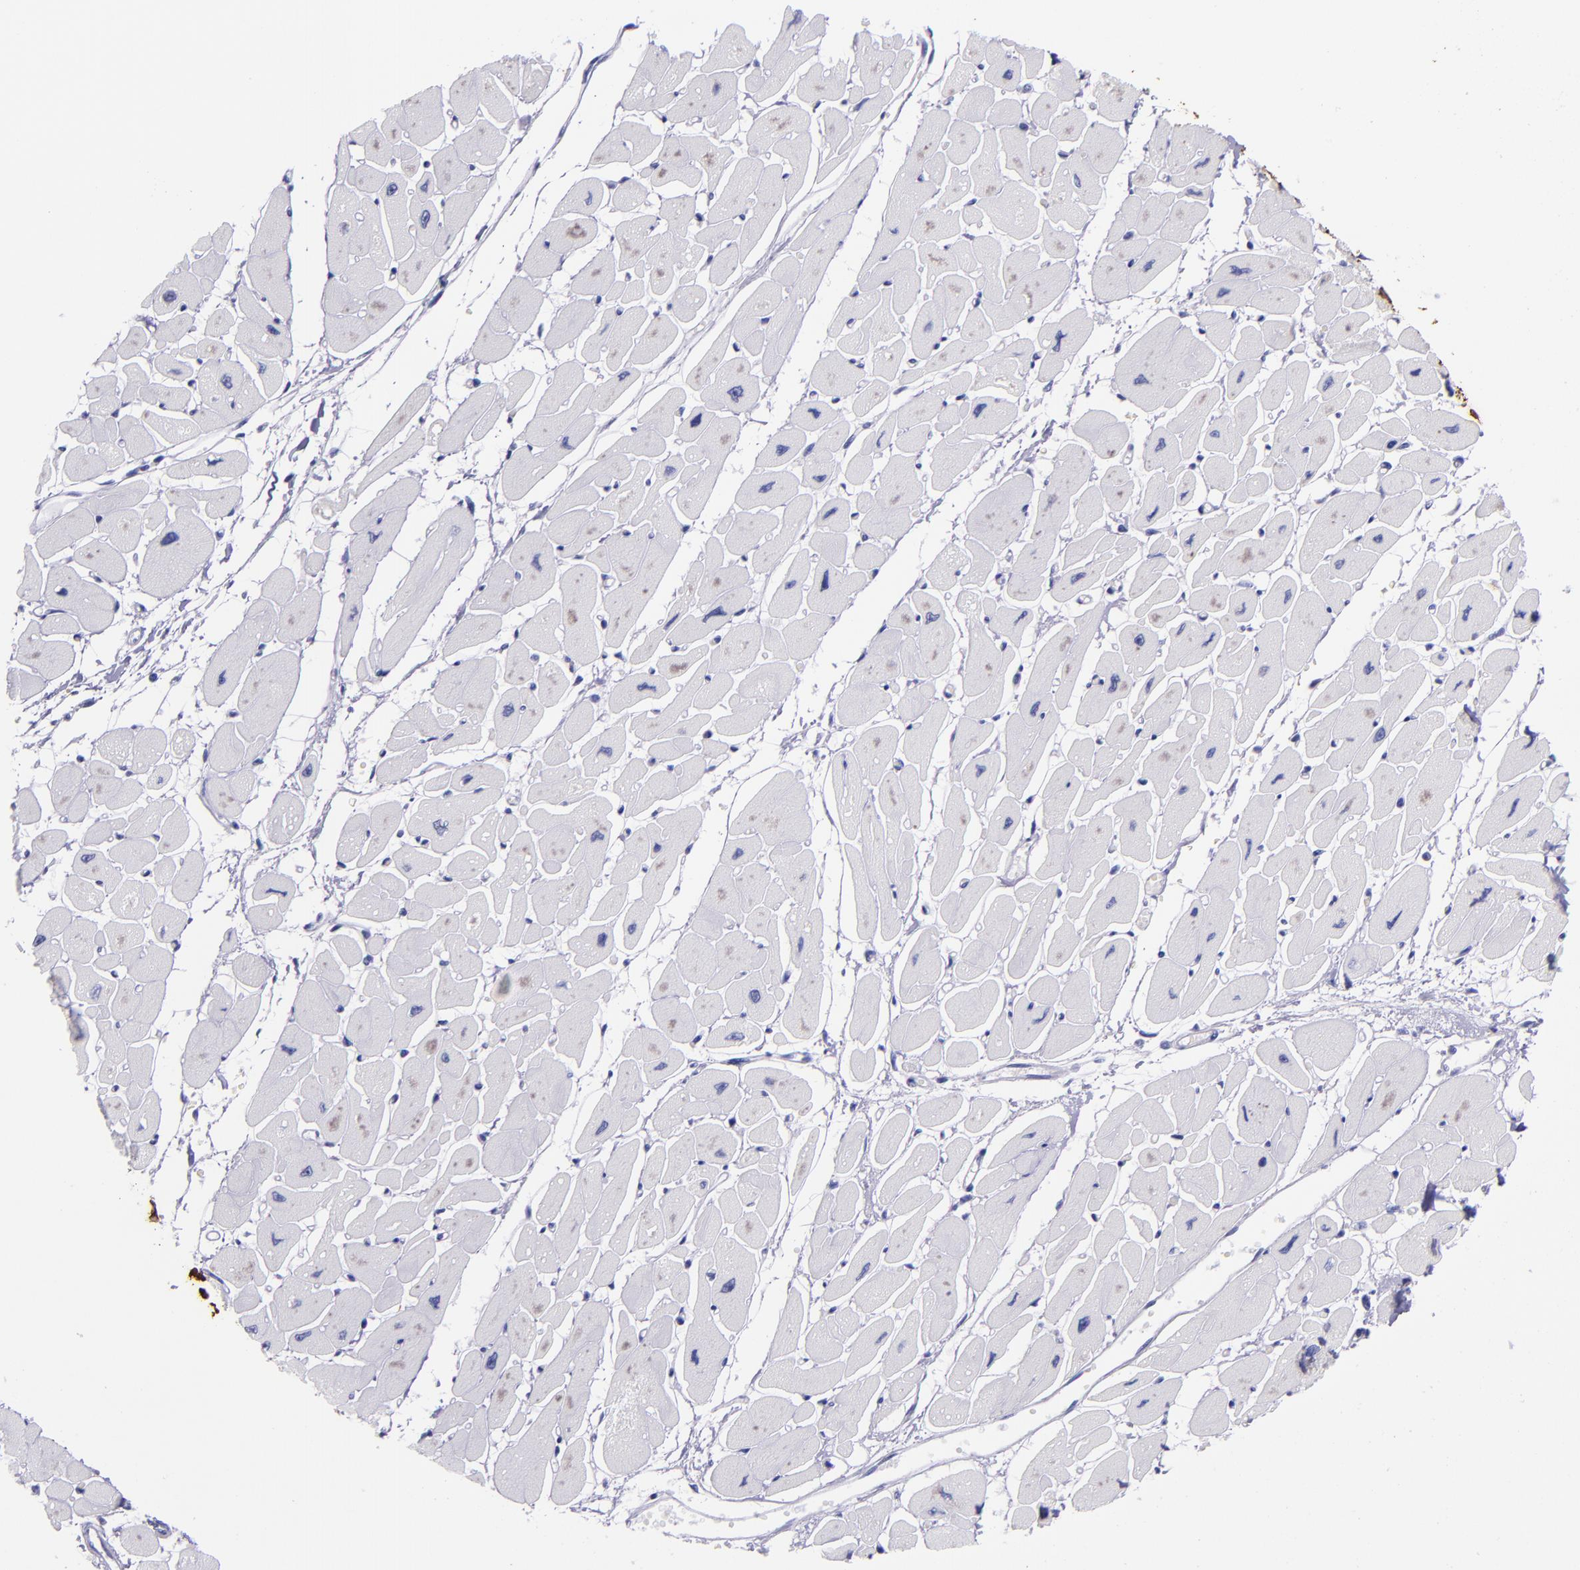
{"staining": {"intensity": "negative", "quantity": "none", "location": "none"}, "tissue": "heart muscle", "cell_type": "Cardiomyocytes", "image_type": "normal", "snomed": [{"axis": "morphology", "description": "Normal tissue, NOS"}, {"axis": "topography", "description": "Heart"}], "caption": "Immunohistochemistry photomicrograph of normal heart muscle stained for a protein (brown), which demonstrates no positivity in cardiomyocytes. (DAB (3,3'-diaminobenzidine) immunohistochemistry (IHC), high magnification).", "gene": "KRT4", "patient": {"sex": "female", "age": 54}}